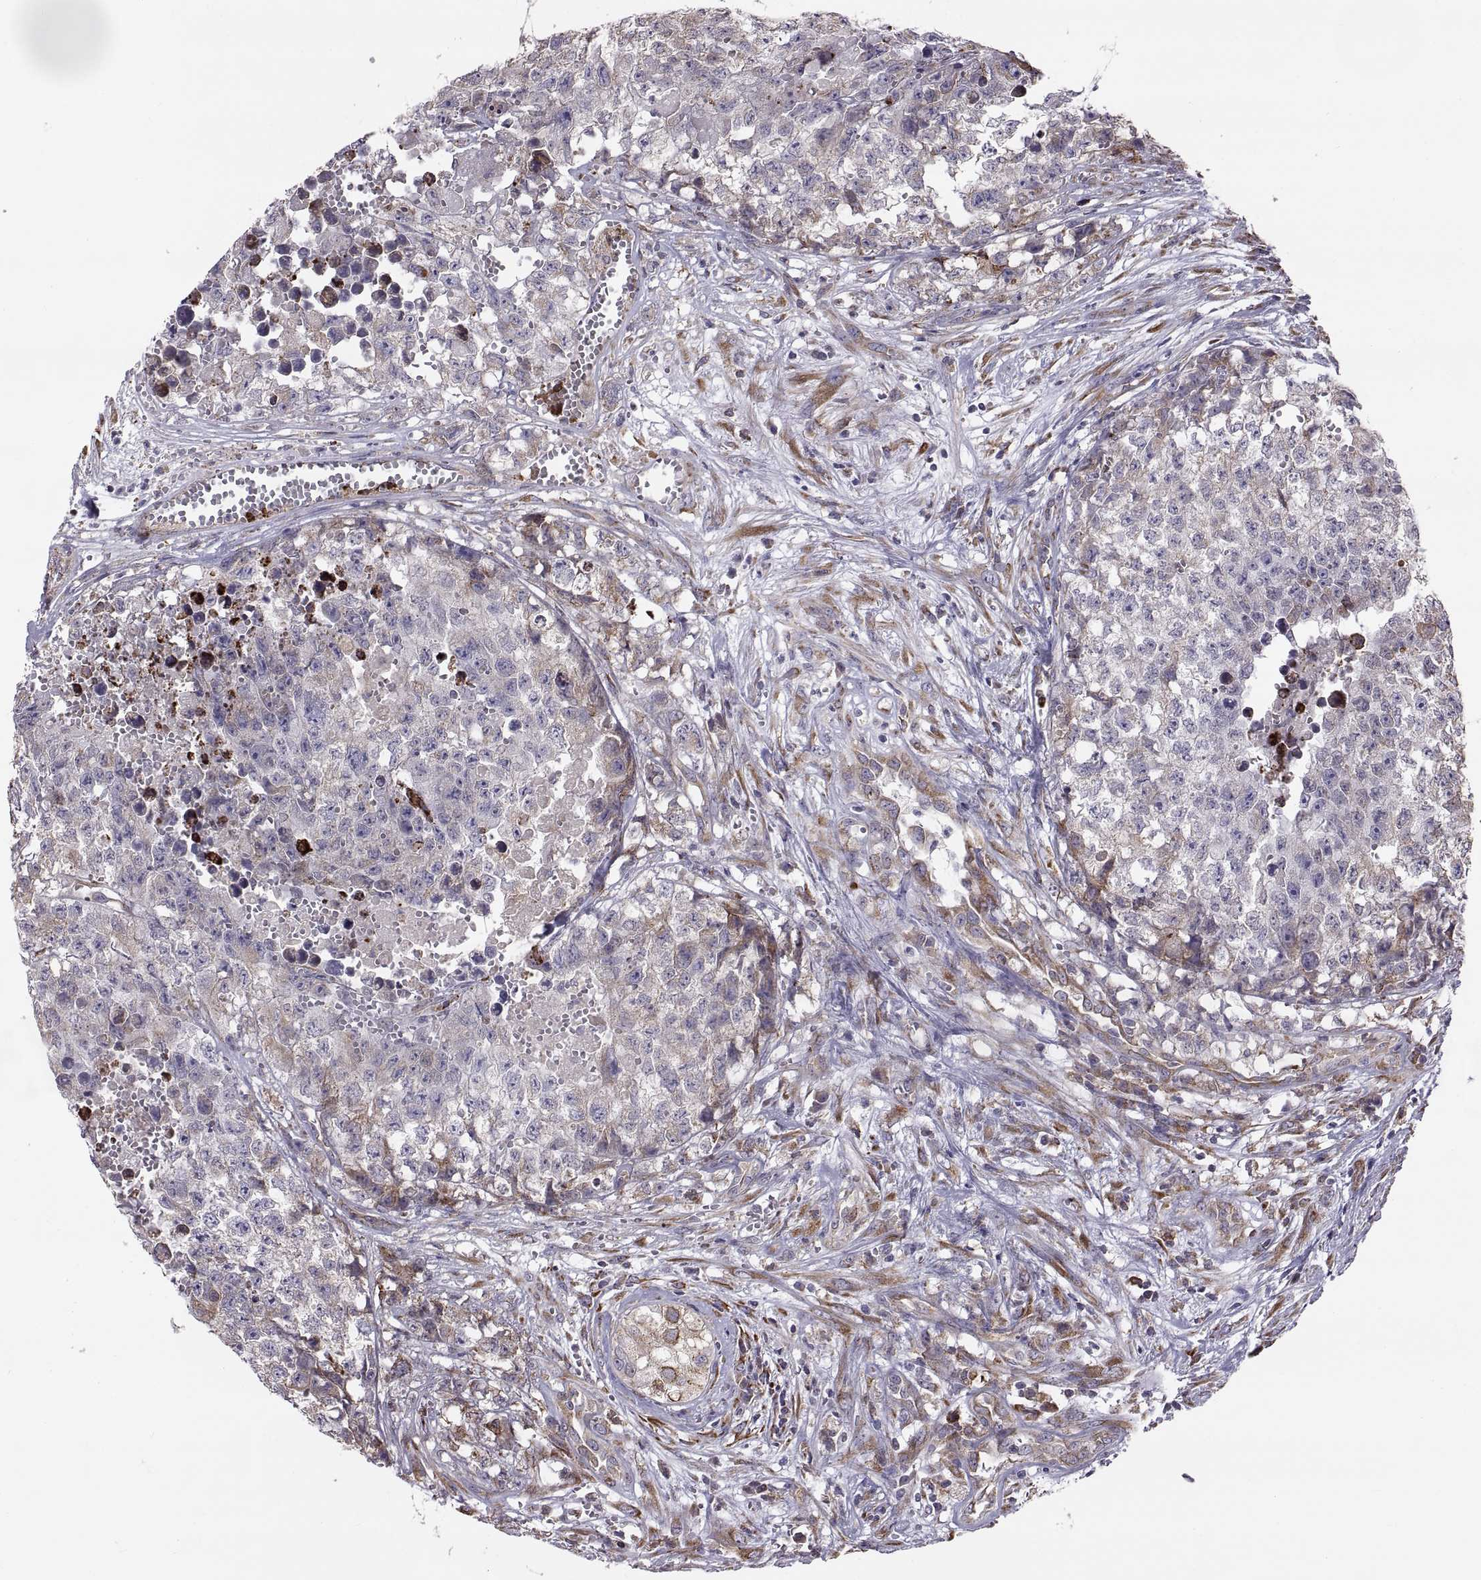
{"staining": {"intensity": "moderate", "quantity": "<25%", "location": "cytoplasmic/membranous"}, "tissue": "testis cancer", "cell_type": "Tumor cells", "image_type": "cancer", "snomed": [{"axis": "morphology", "description": "Seminoma, NOS"}, {"axis": "morphology", "description": "Carcinoma, Embryonal, NOS"}, {"axis": "topography", "description": "Testis"}], "caption": "Protein expression analysis of human testis cancer reveals moderate cytoplasmic/membranous positivity in about <25% of tumor cells. (brown staining indicates protein expression, while blue staining denotes nuclei).", "gene": "PLEKHB2", "patient": {"sex": "male", "age": 22}}